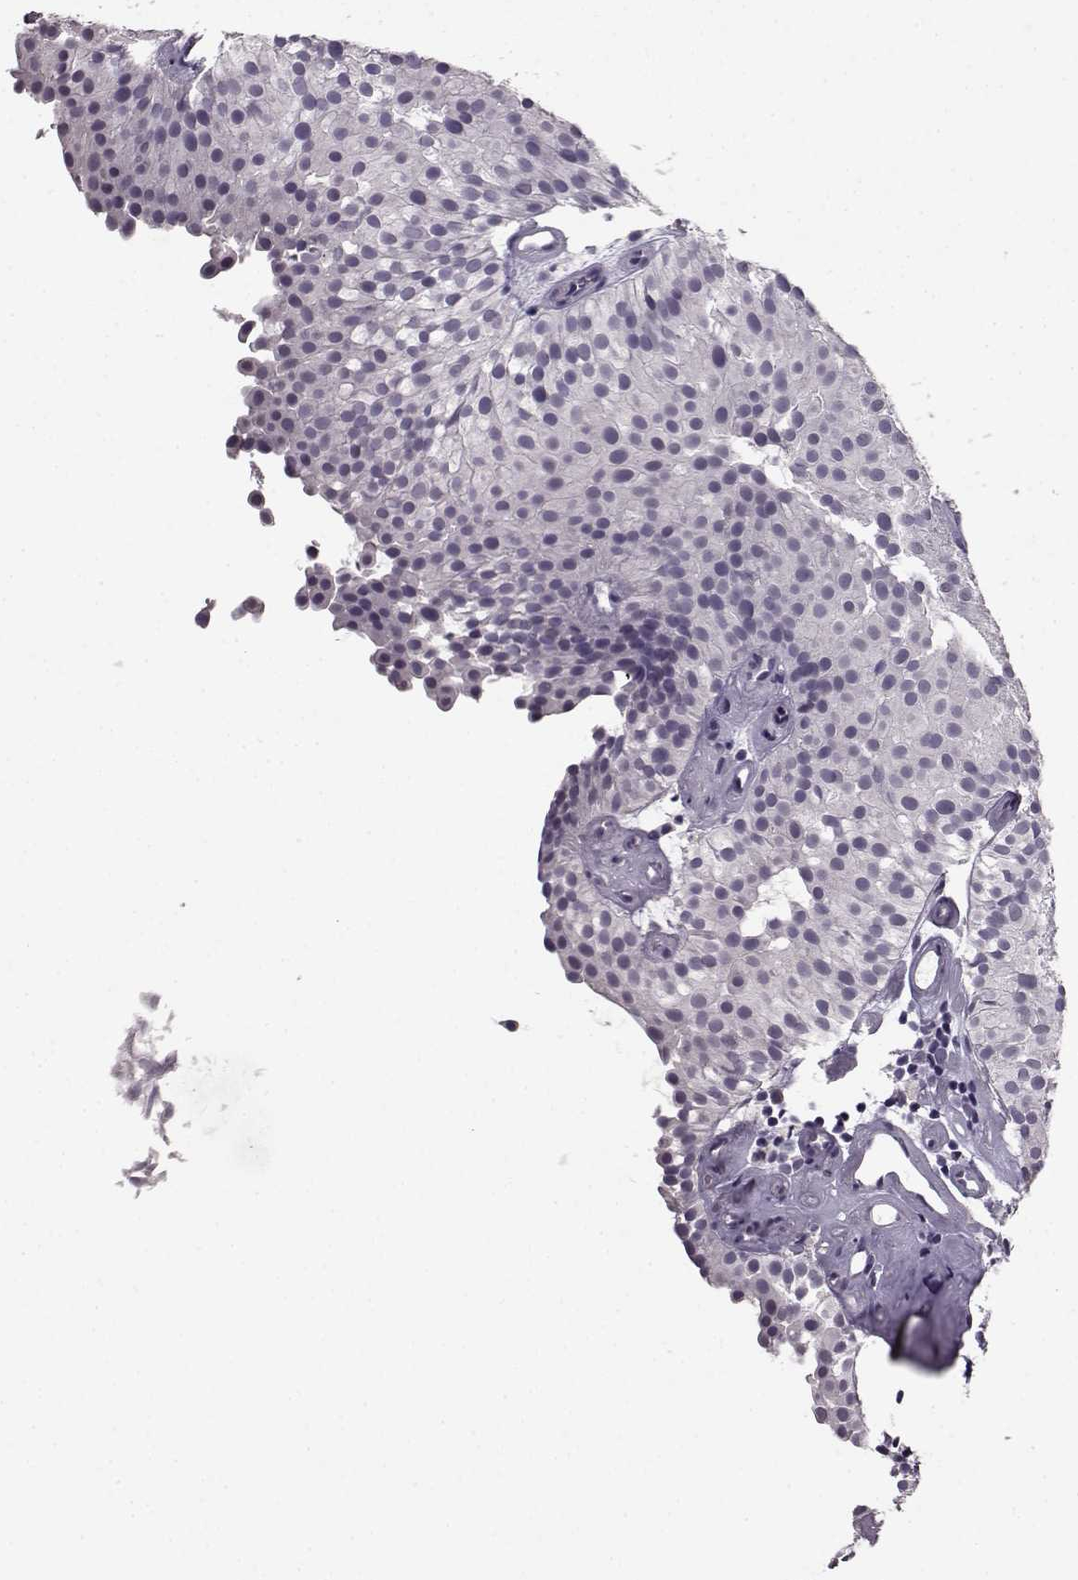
{"staining": {"intensity": "negative", "quantity": "none", "location": "none"}, "tissue": "urothelial cancer", "cell_type": "Tumor cells", "image_type": "cancer", "snomed": [{"axis": "morphology", "description": "Urothelial carcinoma, Low grade"}, {"axis": "topography", "description": "Urinary bladder"}], "caption": "Tumor cells show no significant protein positivity in urothelial cancer. (DAB immunohistochemistry visualized using brightfield microscopy, high magnification).", "gene": "LHB", "patient": {"sex": "female", "age": 87}}